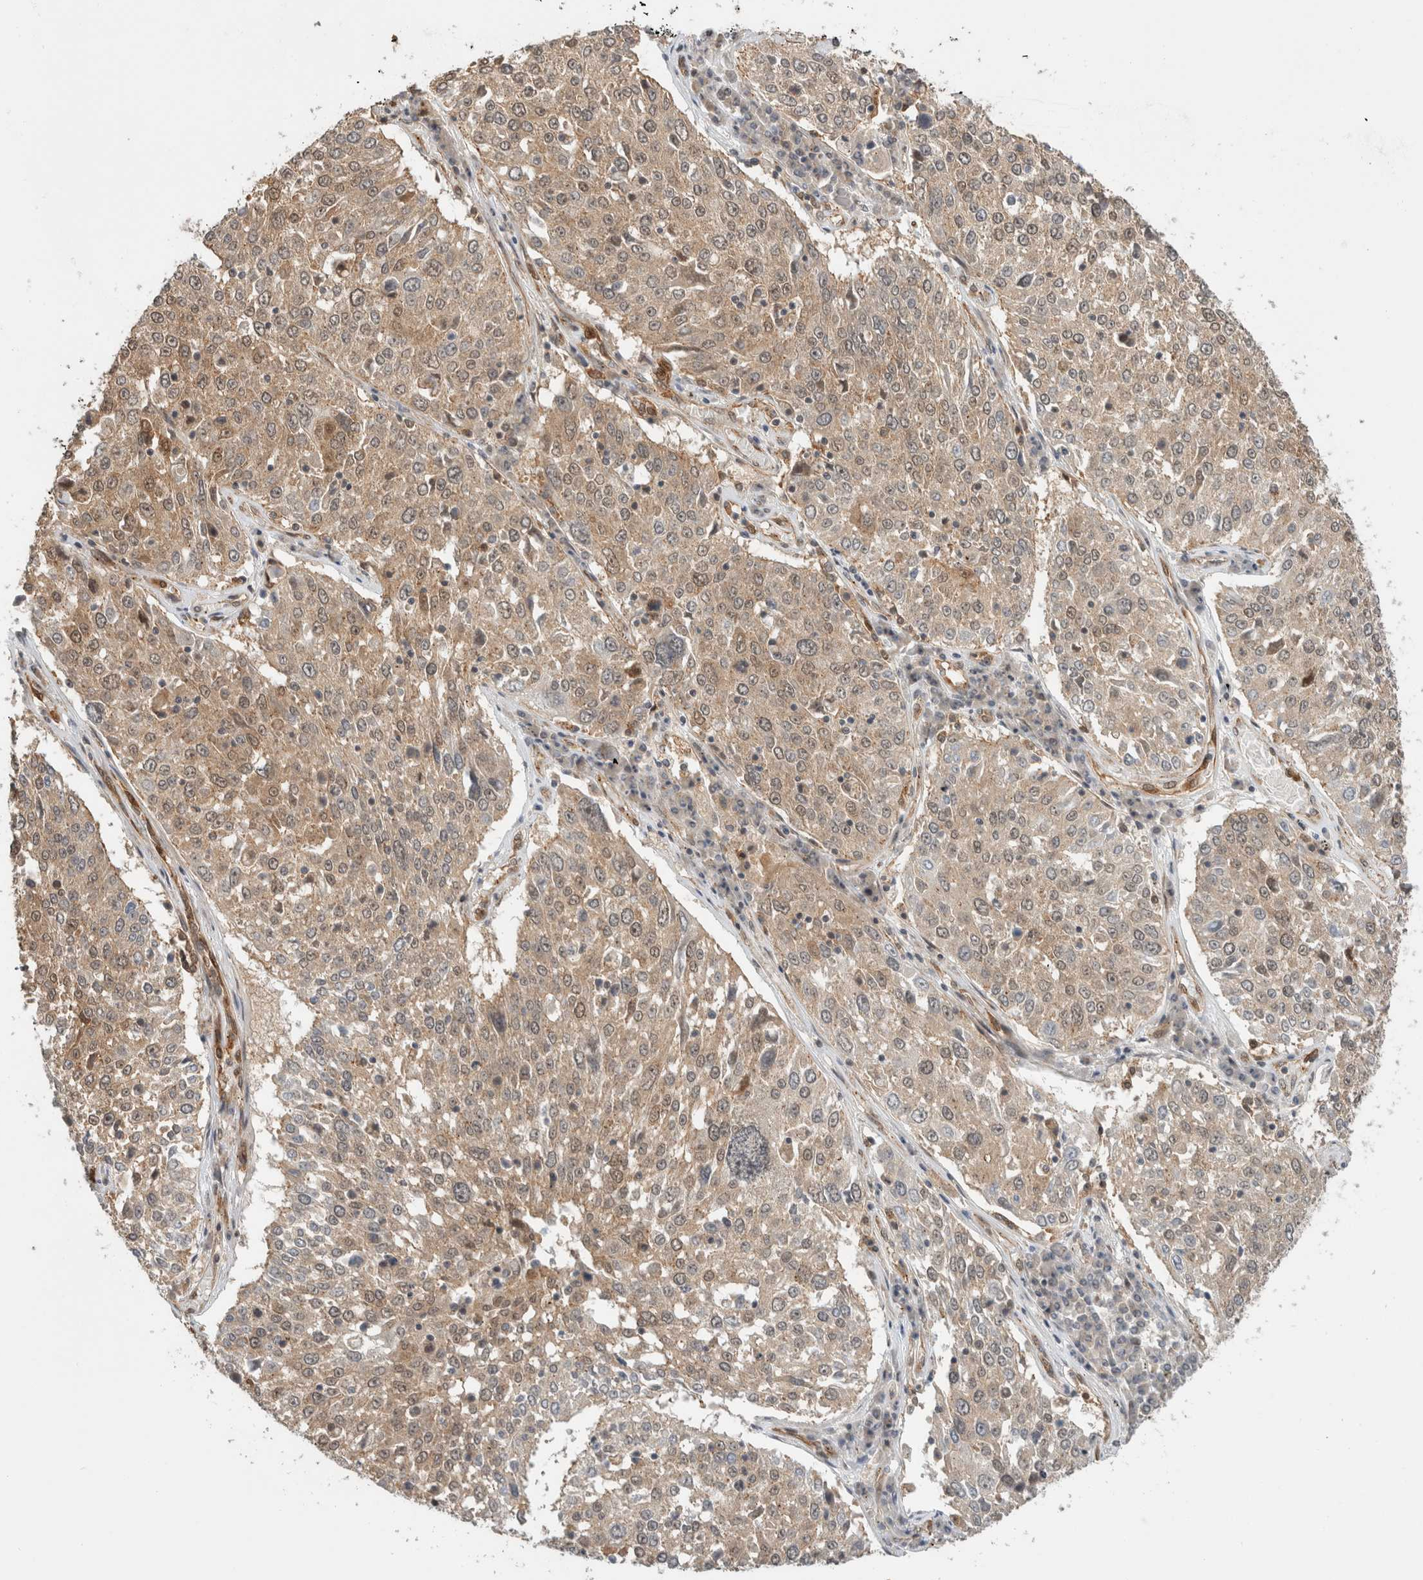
{"staining": {"intensity": "weak", "quantity": ">75%", "location": "cytoplasmic/membranous"}, "tissue": "lung cancer", "cell_type": "Tumor cells", "image_type": "cancer", "snomed": [{"axis": "morphology", "description": "Squamous cell carcinoma, NOS"}, {"axis": "topography", "description": "Lung"}], "caption": "Squamous cell carcinoma (lung) was stained to show a protein in brown. There is low levels of weak cytoplasmic/membranous positivity in about >75% of tumor cells. (DAB (3,3'-diaminobenzidine) = brown stain, brightfield microscopy at high magnification).", "gene": "OTUD6B", "patient": {"sex": "male", "age": 65}}